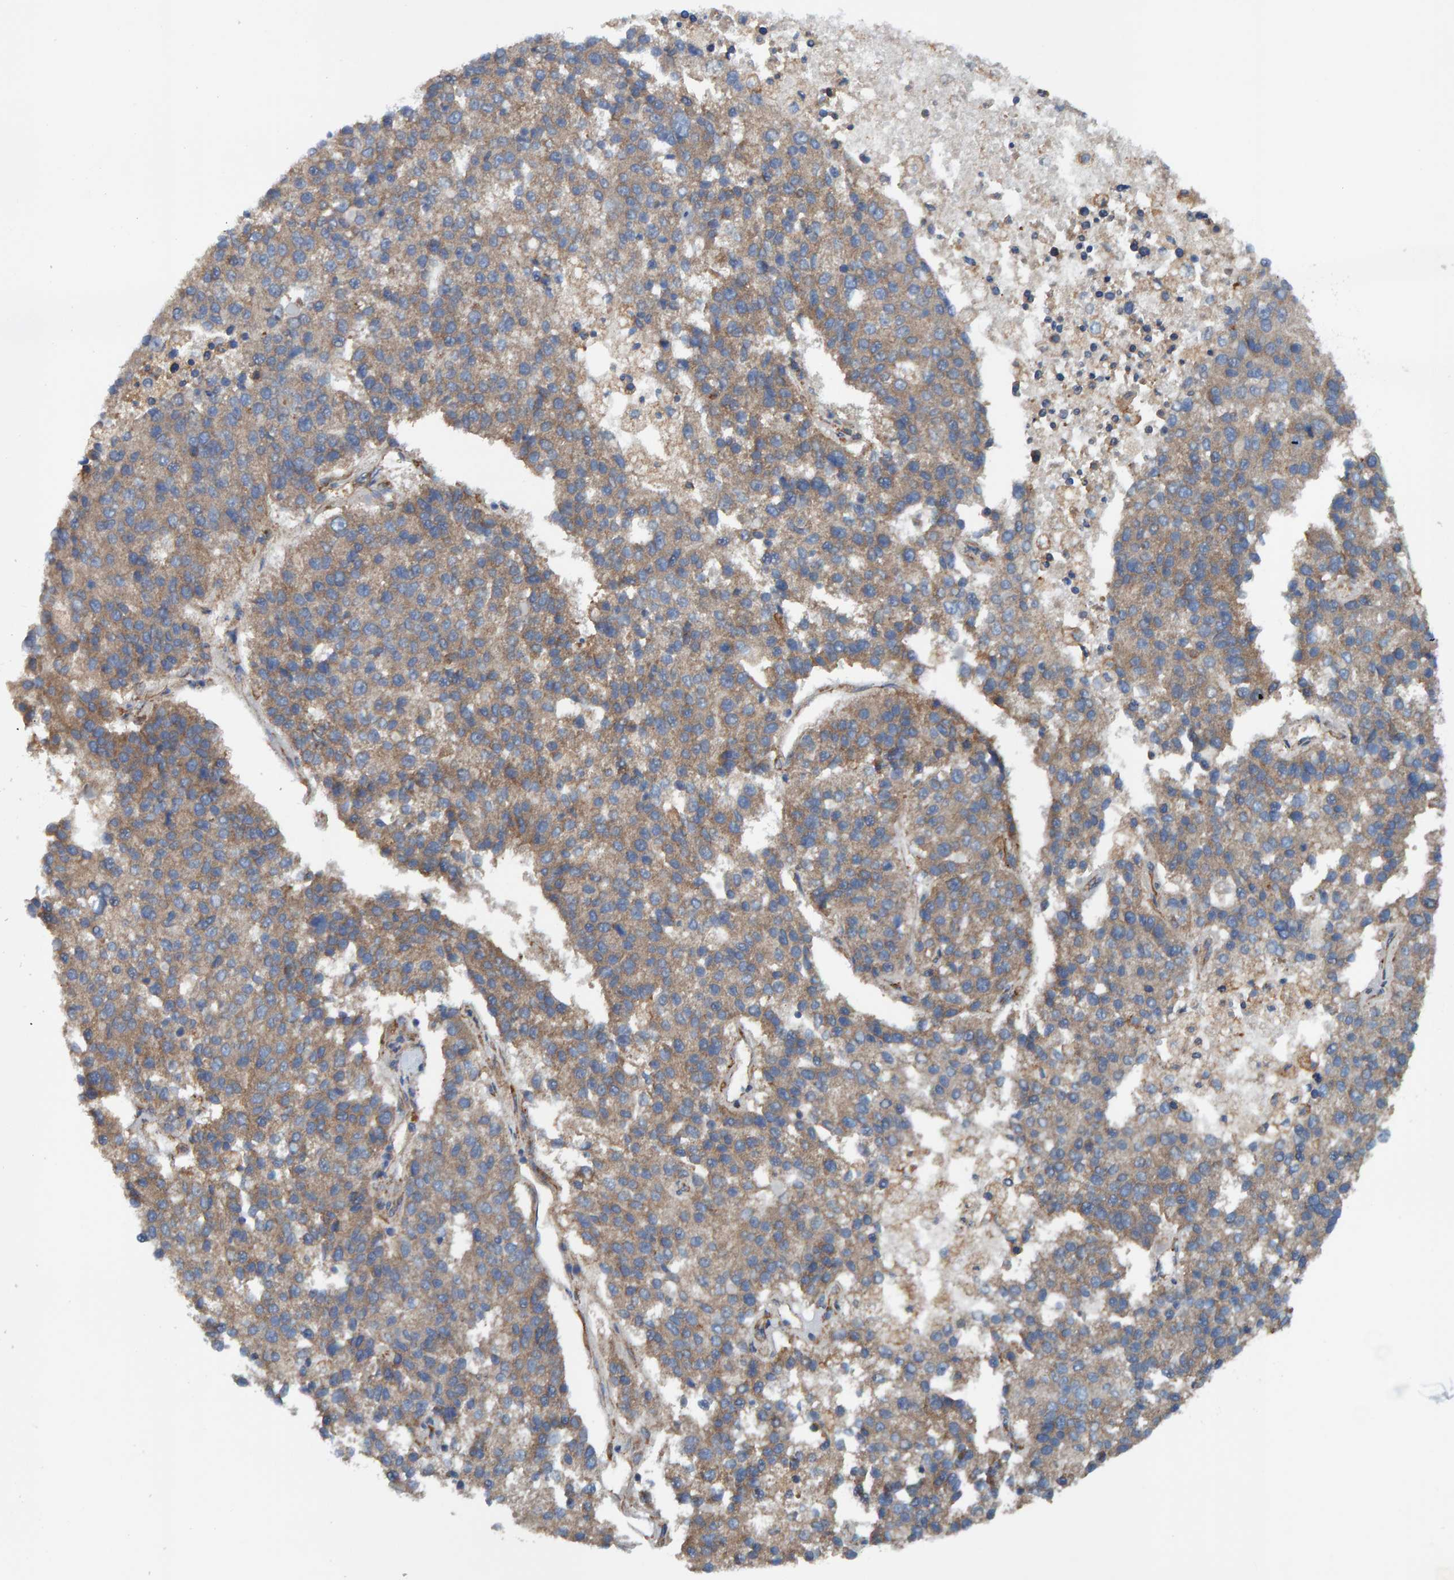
{"staining": {"intensity": "moderate", "quantity": ">75%", "location": "cytoplasmic/membranous"}, "tissue": "pancreatic cancer", "cell_type": "Tumor cells", "image_type": "cancer", "snomed": [{"axis": "morphology", "description": "Adenocarcinoma, NOS"}, {"axis": "topography", "description": "Pancreas"}], "caption": "Pancreatic cancer stained with a brown dye demonstrates moderate cytoplasmic/membranous positive staining in approximately >75% of tumor cells.", "gene": "MKLN1", "patient": {"sex": "female", "age": 61}}